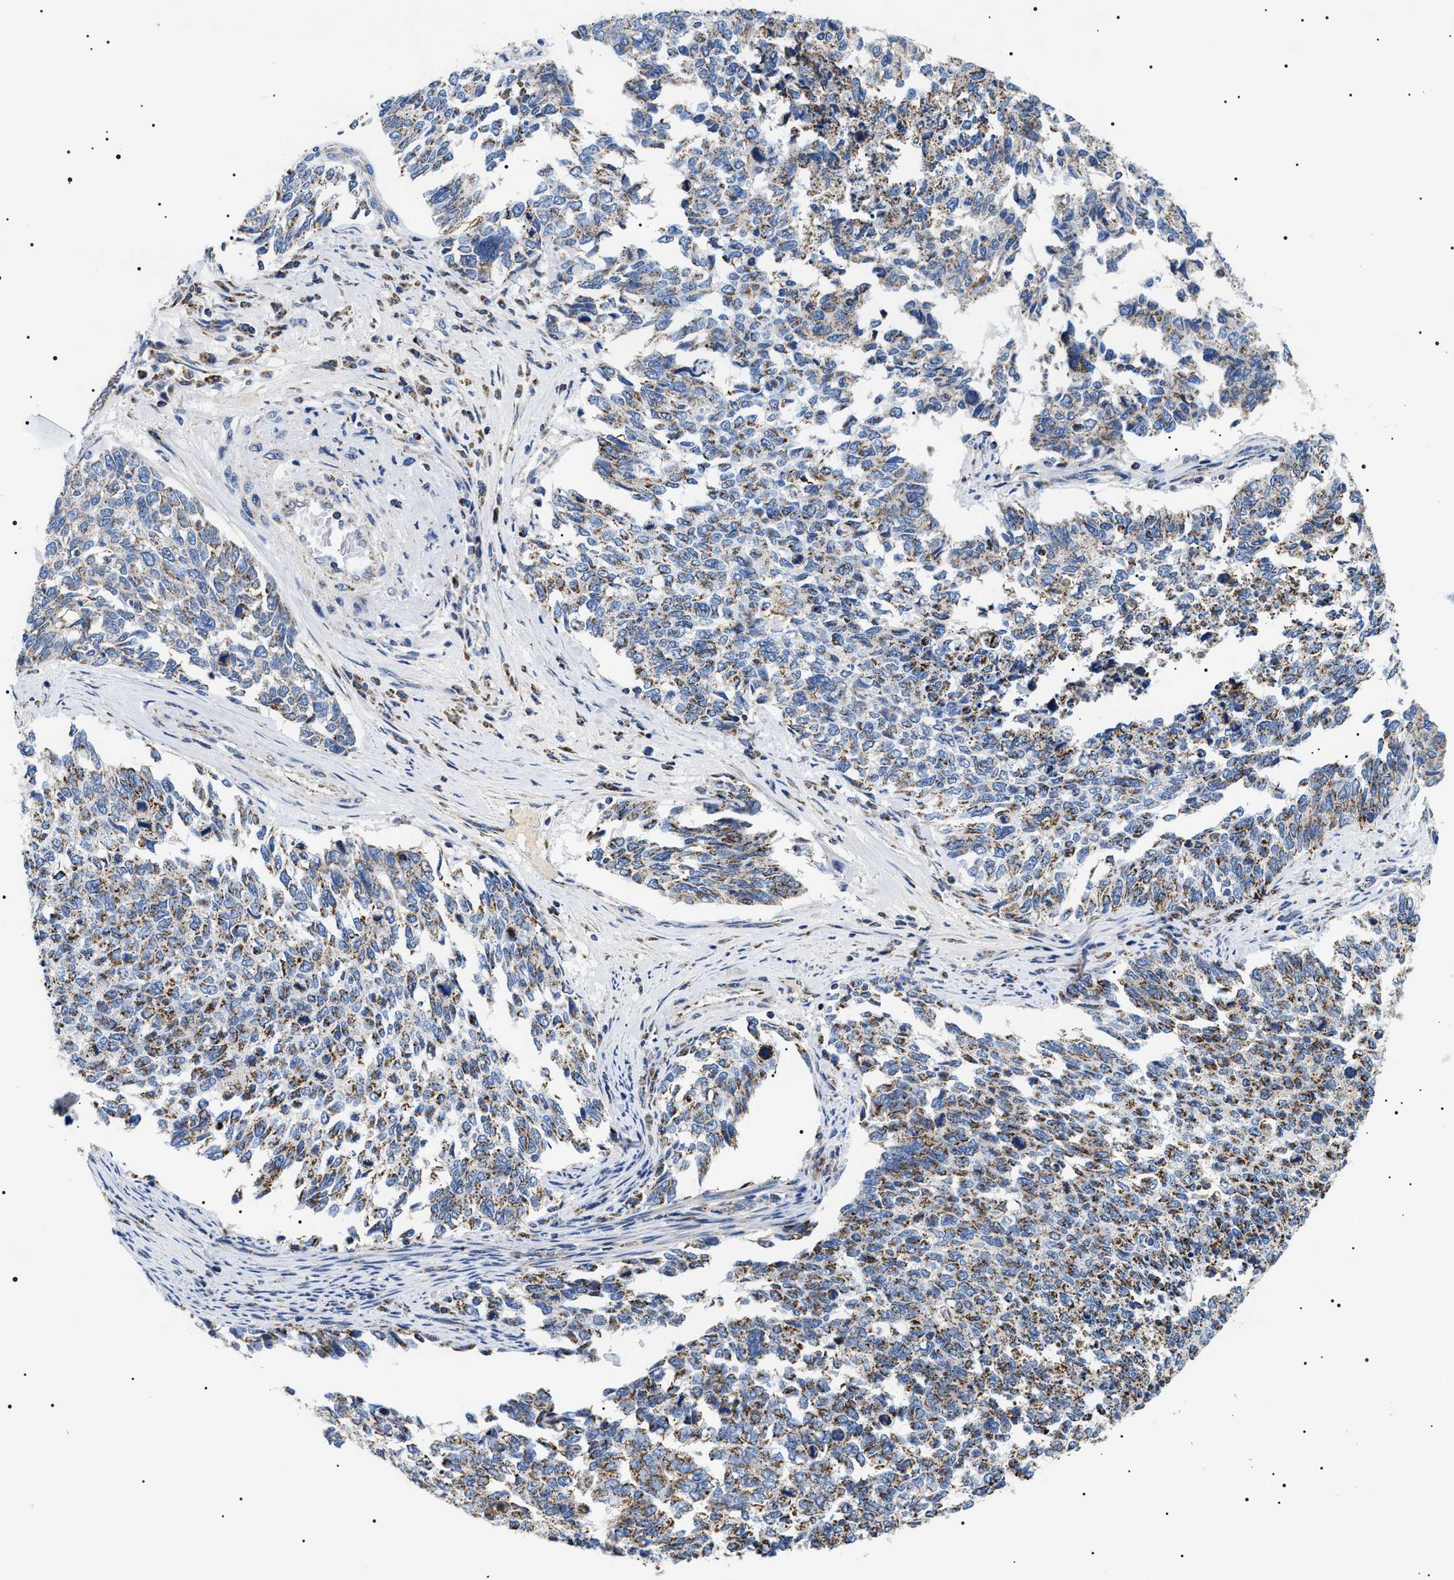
{"staining": {"intensity": "moderate", "quantity": "25%-75%", "location": "cytoplasmic/membranous"}, "tissue": "cervical cancer", "cell_type": "Tumor cells", "image_type": "cancer", "snomed": [{"axis": "morphology", "description": "Squamous cell carcinoma, NOS"}, {"axis": "topography", "description": "Cervix"}], "caption": "There is medium levels of moderate cytoplasmic/membranous positivity in tumor cells of cervical squamous cell carcinoma, as demonstrated by immunohistochemical staining (brown color).", "gene": "OXSM", "patient": {"sex": "female", "age": 63}}